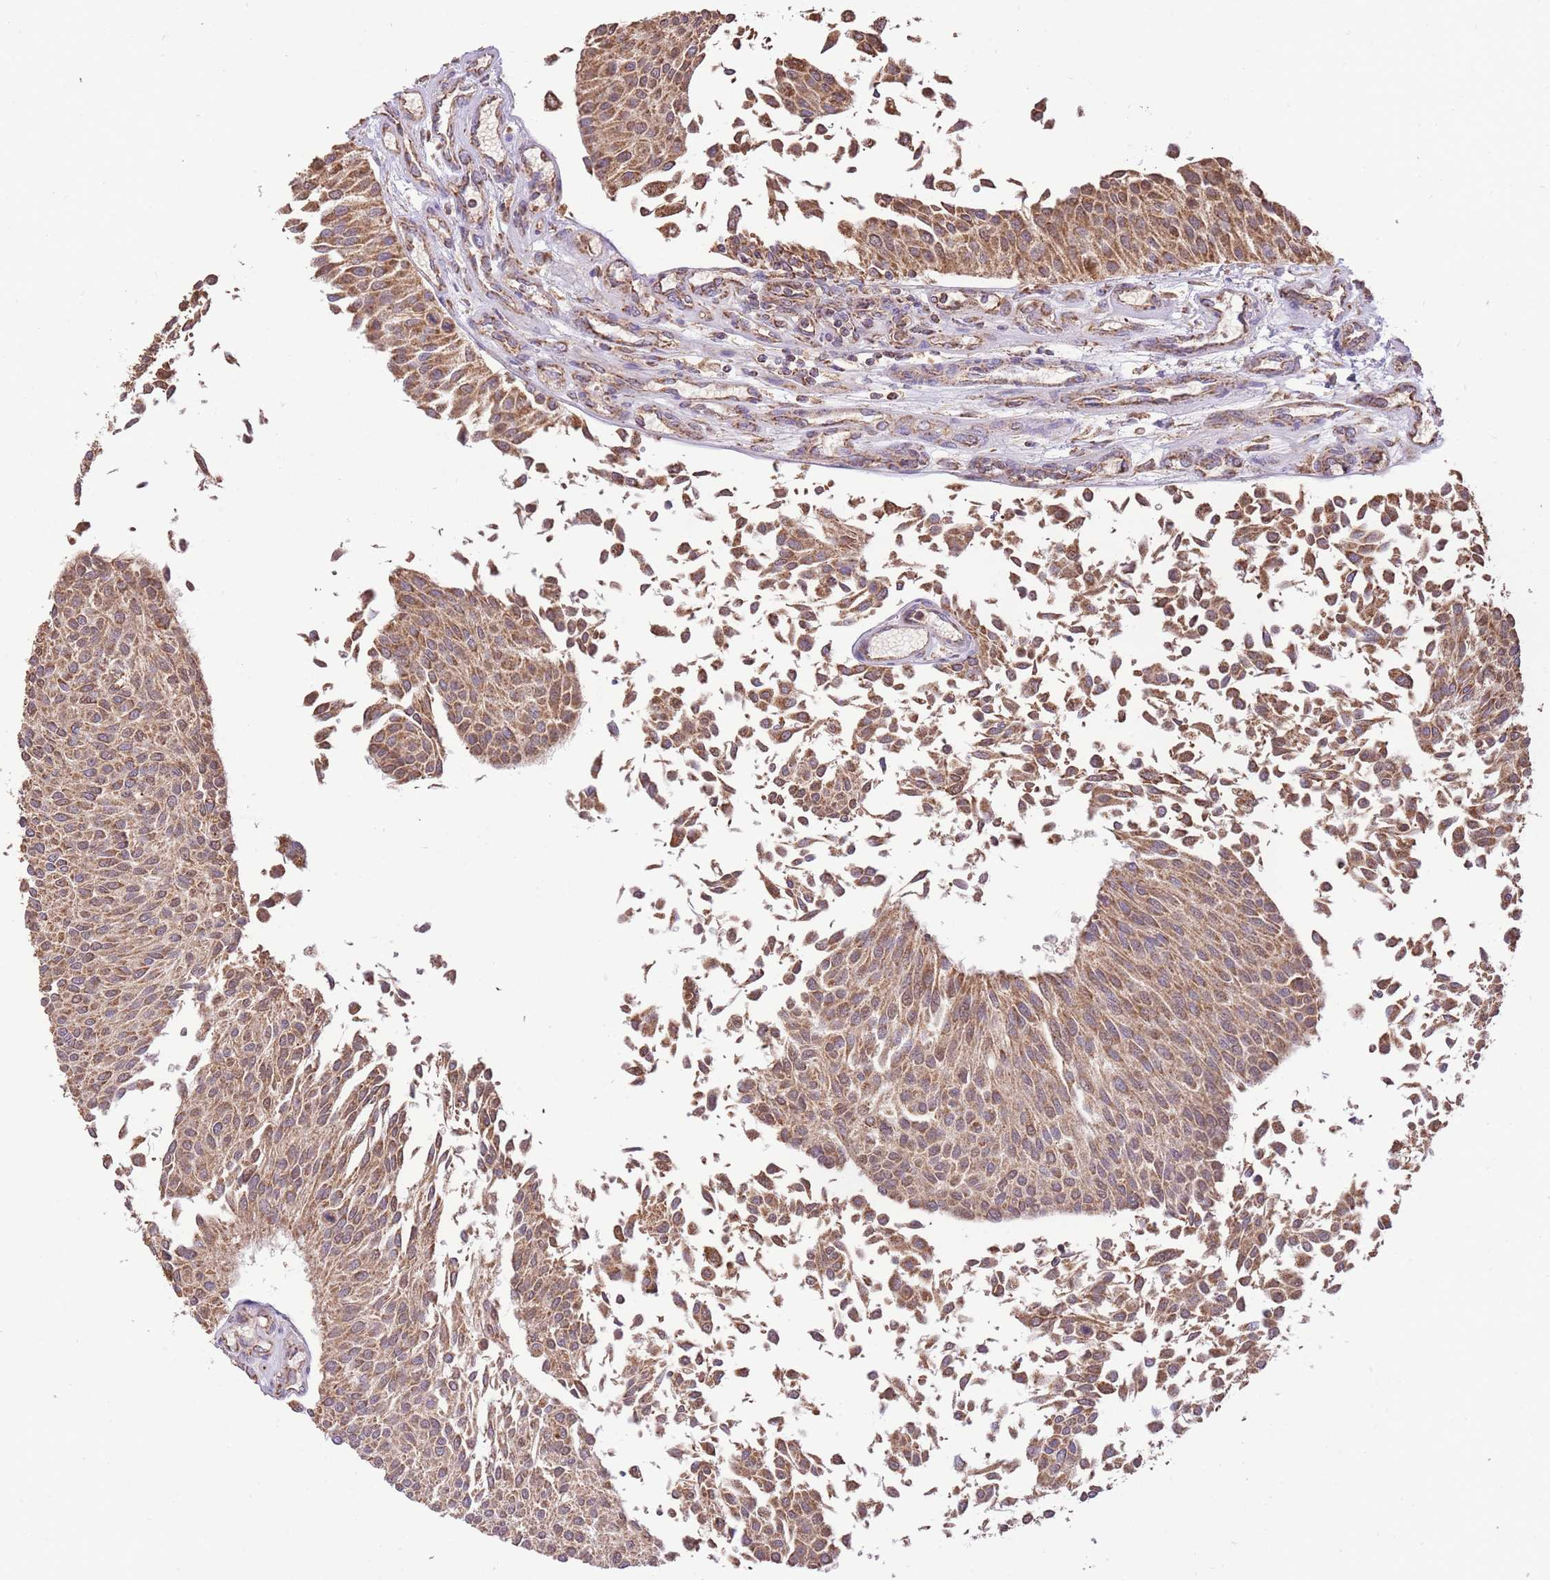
{"staining": {"intensity": "moderate", "quantity": ">75%", "location": "cytoplasmic/membranous"}, "tissue": "urothelial cancer", "cell_type": "Tumor cells", "image_type": "cancer", "snomed": [{"axis": "morphology", "description": "Urothelial carcinoma, NOS"}, {"axis": "topography", "description": "Urinary bladder"}], "caption": "High-magnification brightfield microscopy of transitional cell carcinoma stained with DAB (brown) and counterstained with hematoxylin (blue). tumor cells exhibit moderate cytoplasmic/membranous expression is present in approximately>75% of cells.", "gene": "PREP", "patient": {"sex": "male", "age": 55}}